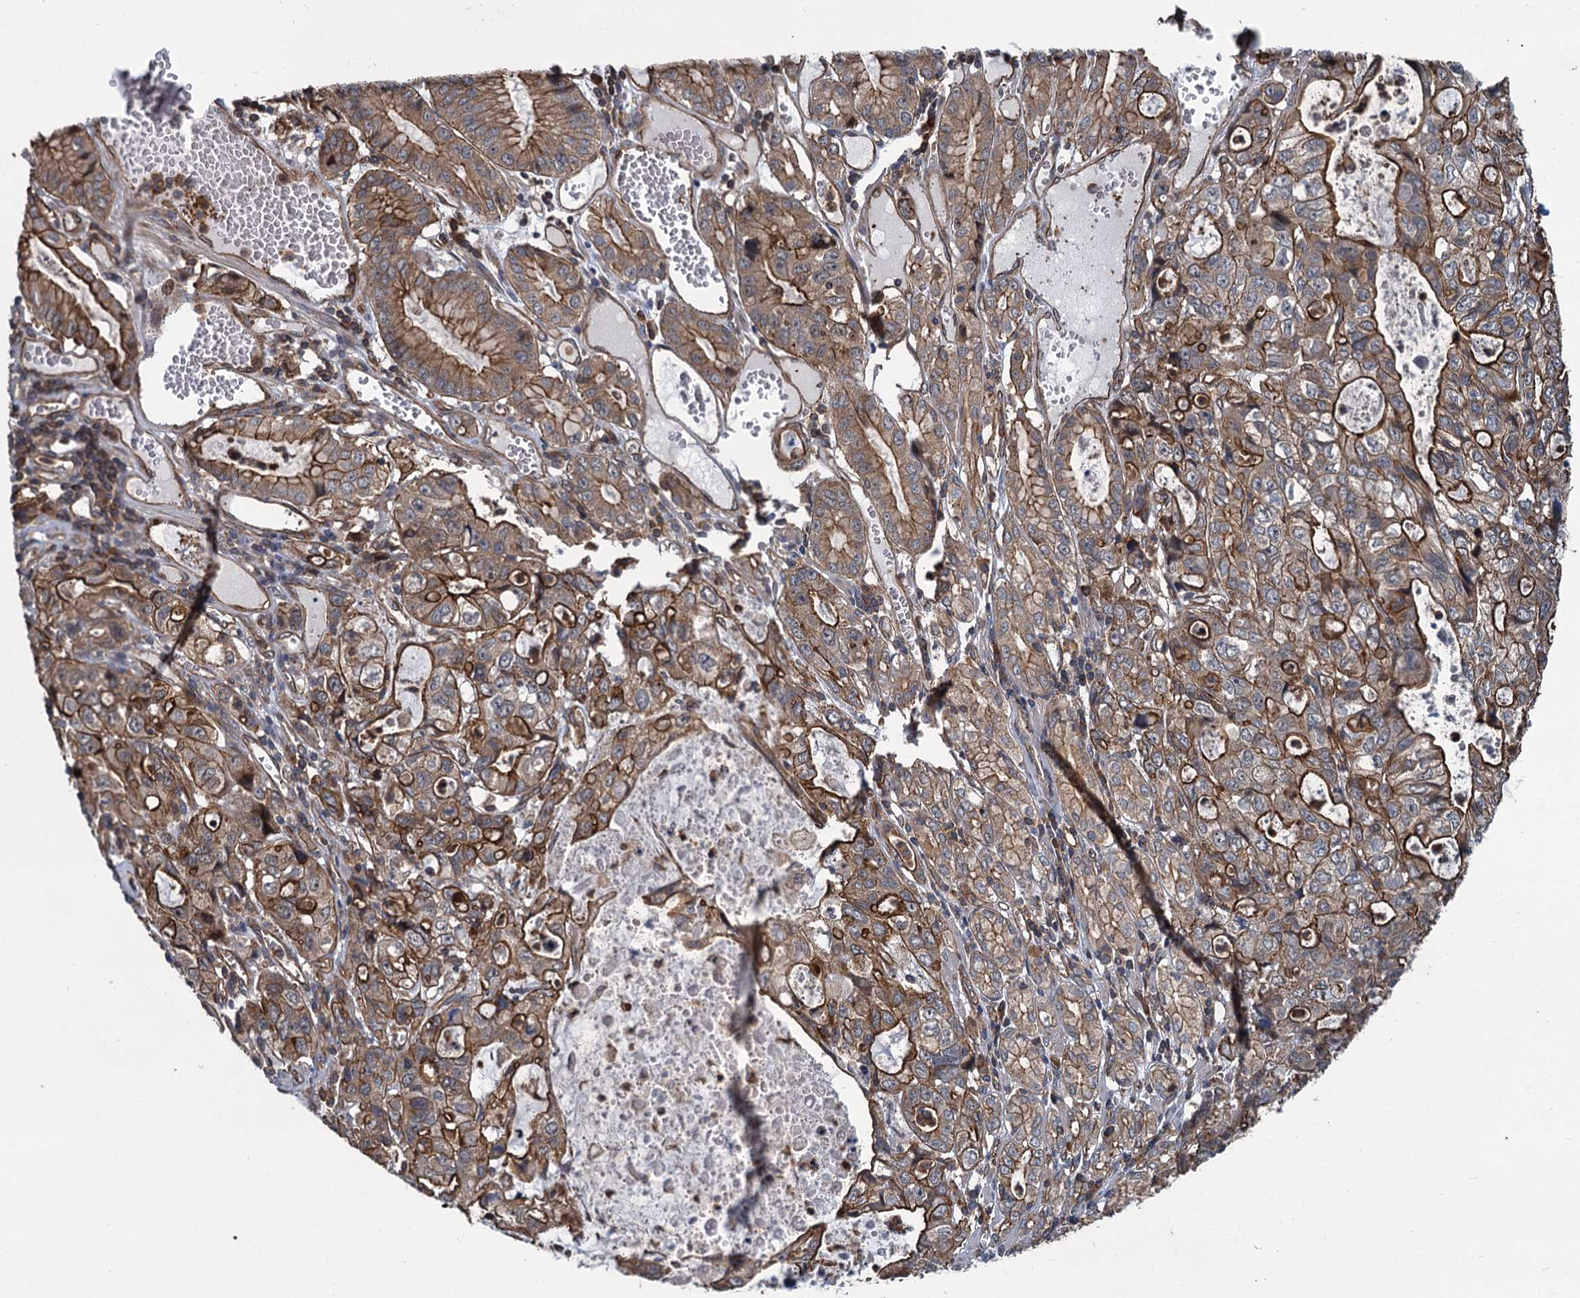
{"staining": {"intensity": "strong", "quantity": "25%-75%", "location": "cytoplasmic/membranous"}, "tissue": "stomach cancer", "cell_type": "Tumor cells", "image_type": "cancer", "snomed": [{"axis": "morphology", "description": "Adenocarcinoma, NOS"}, {"axis": "topography", "description": "Stomach, upper"}], "caption": "Protein analysis of stomach cancer tissue displays strong cytoplasmic/membranous expression in approximately 25%-75% of tumor cells.", "gene": "SVIP", "patient": {"sex": "female", "age": 52}}